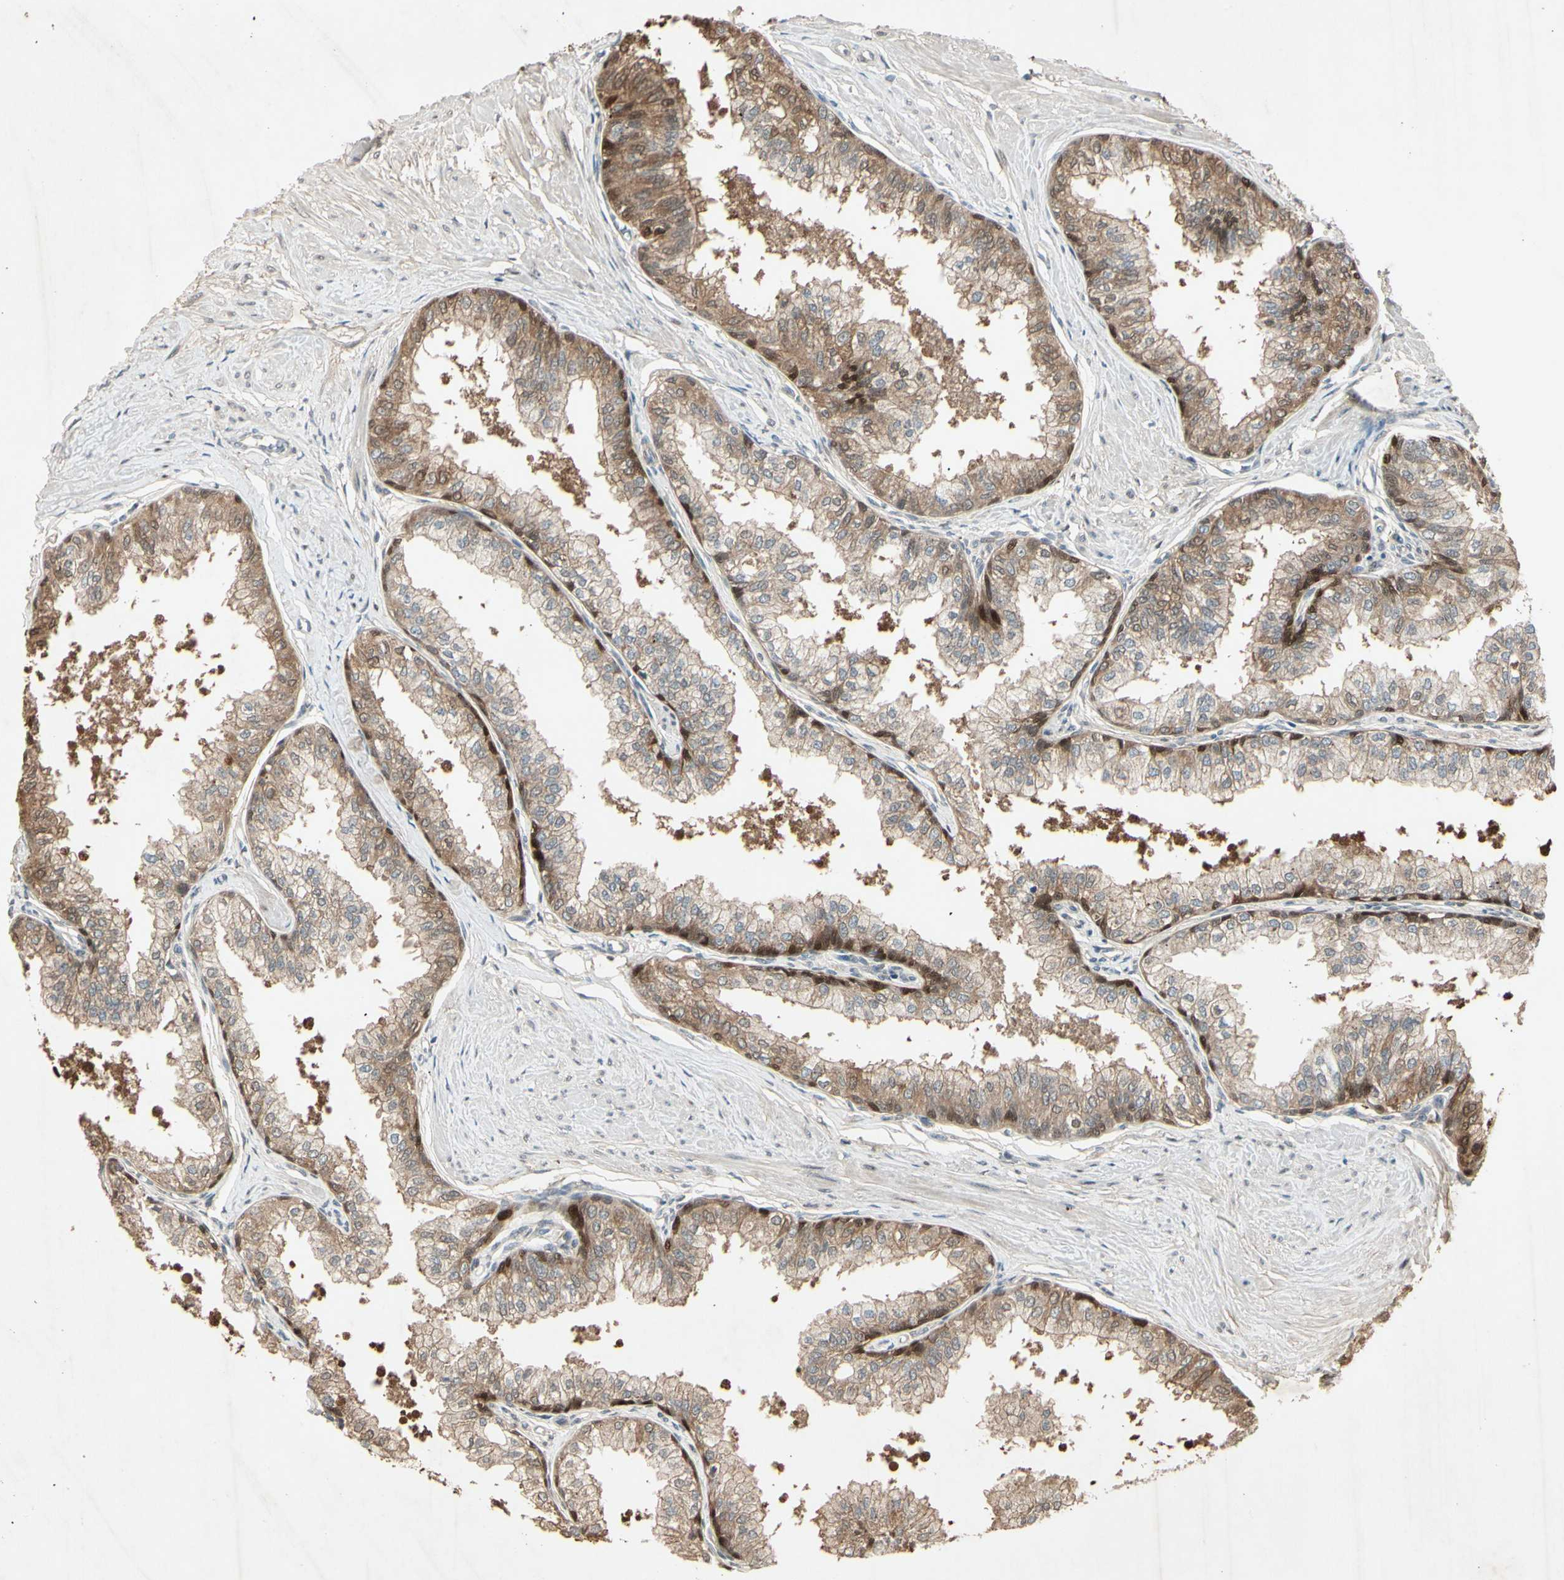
{"staining": {"intensity": "moderate", "quantity": ">75%", "location": "cytoplasmic/membranous"}, "tissue": "prostate", "cell_type": "Glandular cells", "image_type": "normal", "snomed": [{"axis": "morphology", "description": "Normal tissue, NOS"}, {"axis": "topography", "description": "Prostate"}, {"axis": "topography", "description": "Seminal veicle"}], "caption": "Immunohistochemistry (IHC) photomicrograph of benign prostate stained for a protein (brown), which exhibits medium levels of moderate cytoplasmic/membranous staining in about >75% of glandular cells.", "gene": "FHDC1", "patient": {"sex": "male", "age": 60}}